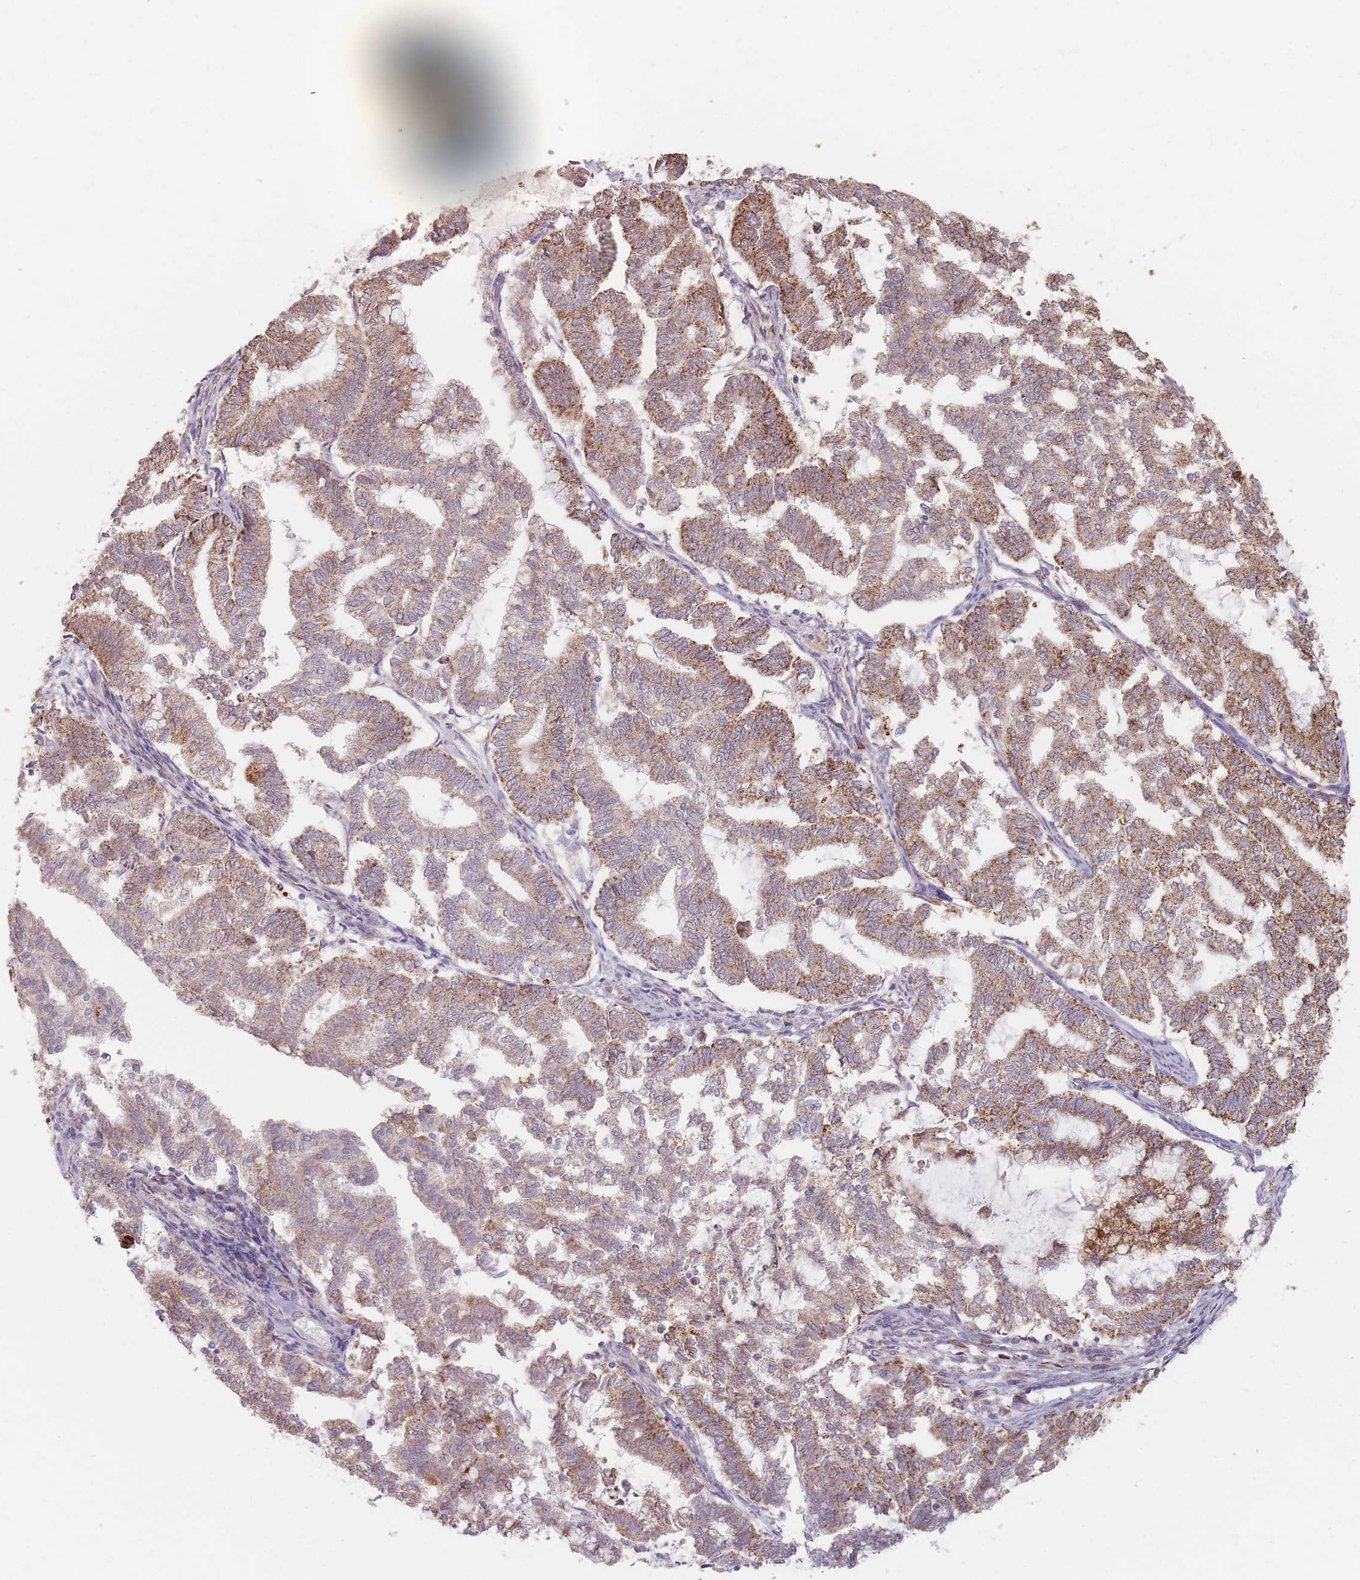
{"staining": {"intensity": "moderate", "quantity": ">75%", "location": "cytoplasmic/membranous"}, "tissue": "endometrial cancer", "cell_type": "Tumor cells", "image_type": "cancer", "snomed": [{"axis": "morphology", "description": "Adenocarcinoma, NOS"}, {"axis": "topography", "description": "Endometrium"}], "caption": "Protein positivity by immunohistochemistry shows moderate cytoplasmic/membranous positivity in approximately >75% of tumor cells in endometrial cancer (adenocarcinoma).", "gene": "ESRP2", "patient": {"sex": "female", "age": 79}}